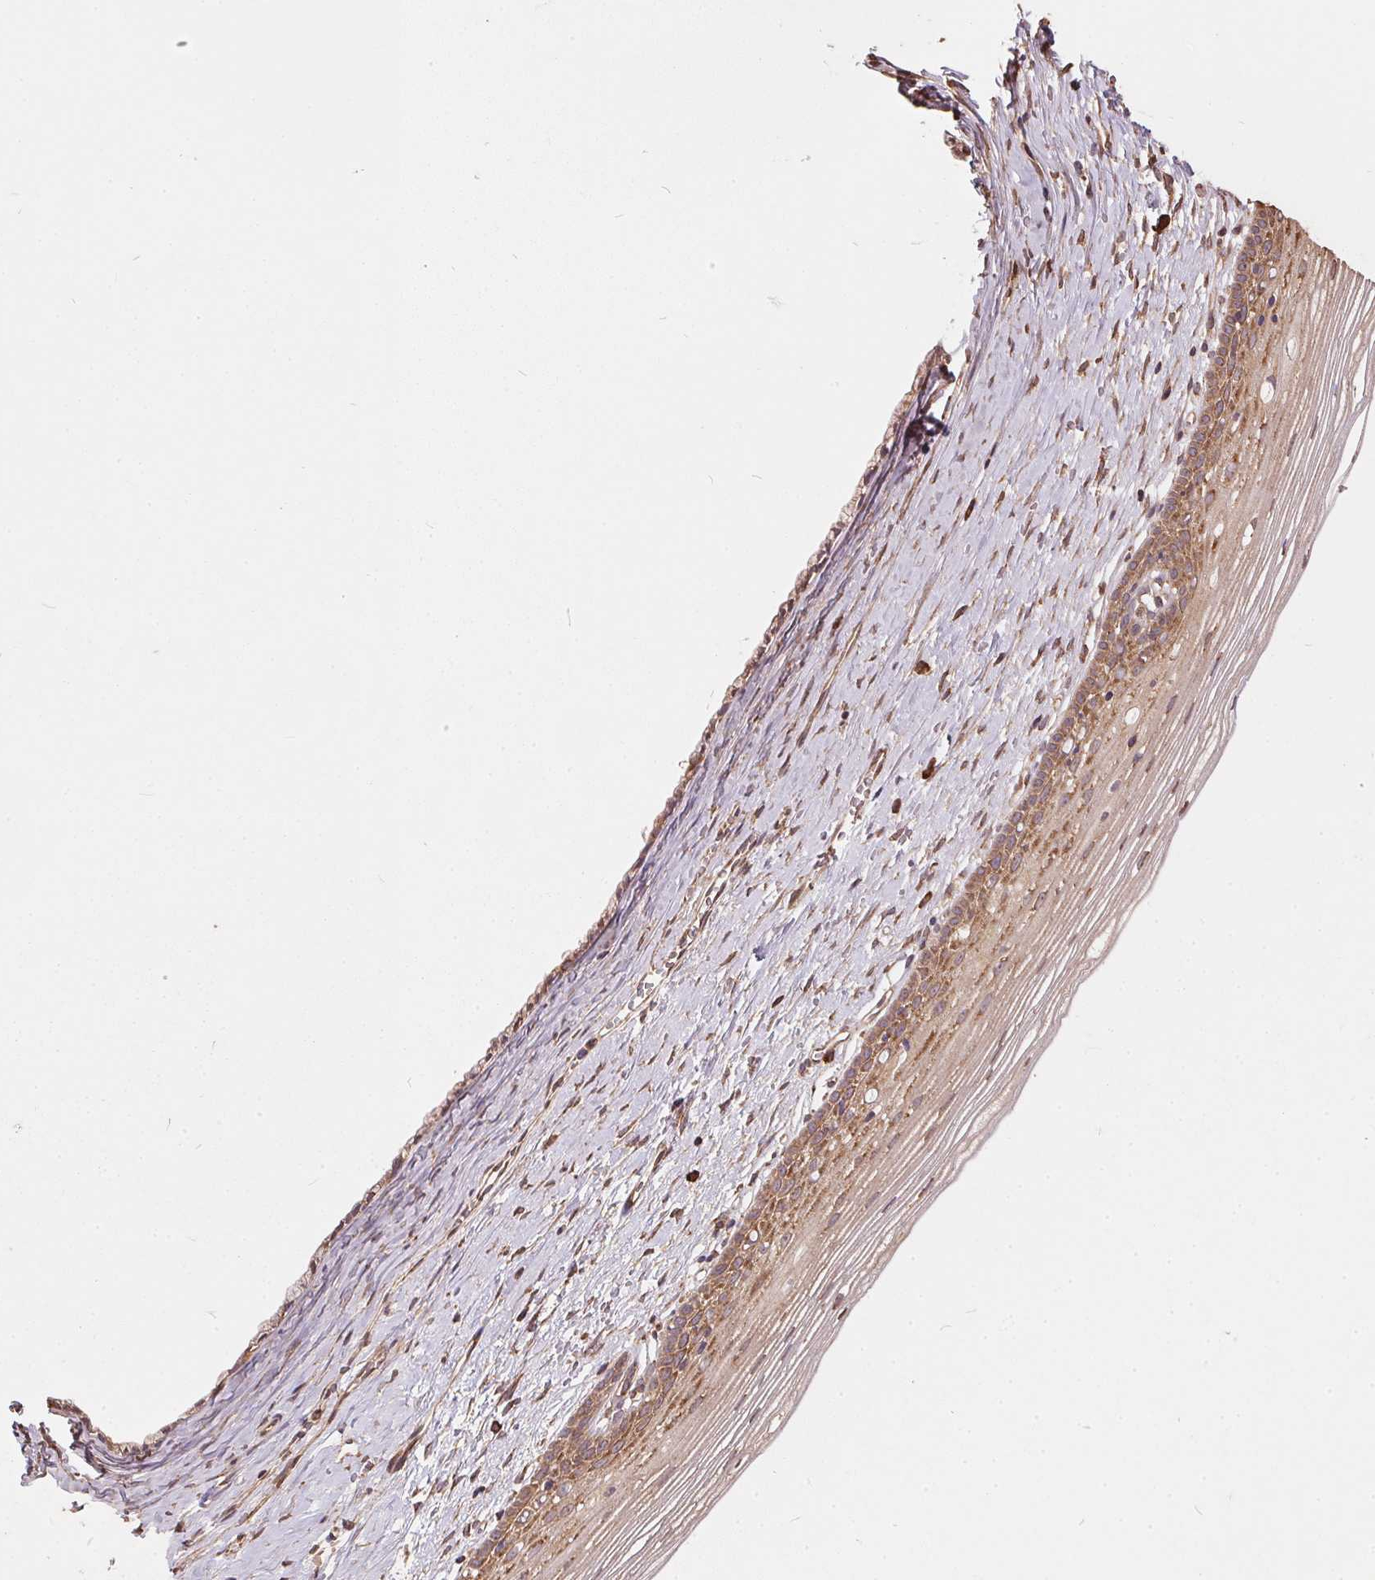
{"staining": {"intensity": "weak", "quantity": ">75%", "location": "cytoplasmic/membranous"}, "tissue": "cervix", "cell_type": "Glandular cells", "image_type": "normal", "snomed": [{"axis": "morphology", "description": "Normal tissue, NOS"}, {"axis": "topography", "description": "Cervix"}], "caption": "Unremarkable cervix demonstrates weak cytoplasmic/membranous staining in about >75% of glandular cells, visualized by immunohistochemistry.", "gene": "EIF2S1", "patient": {"sex": "female", "age": 40}}